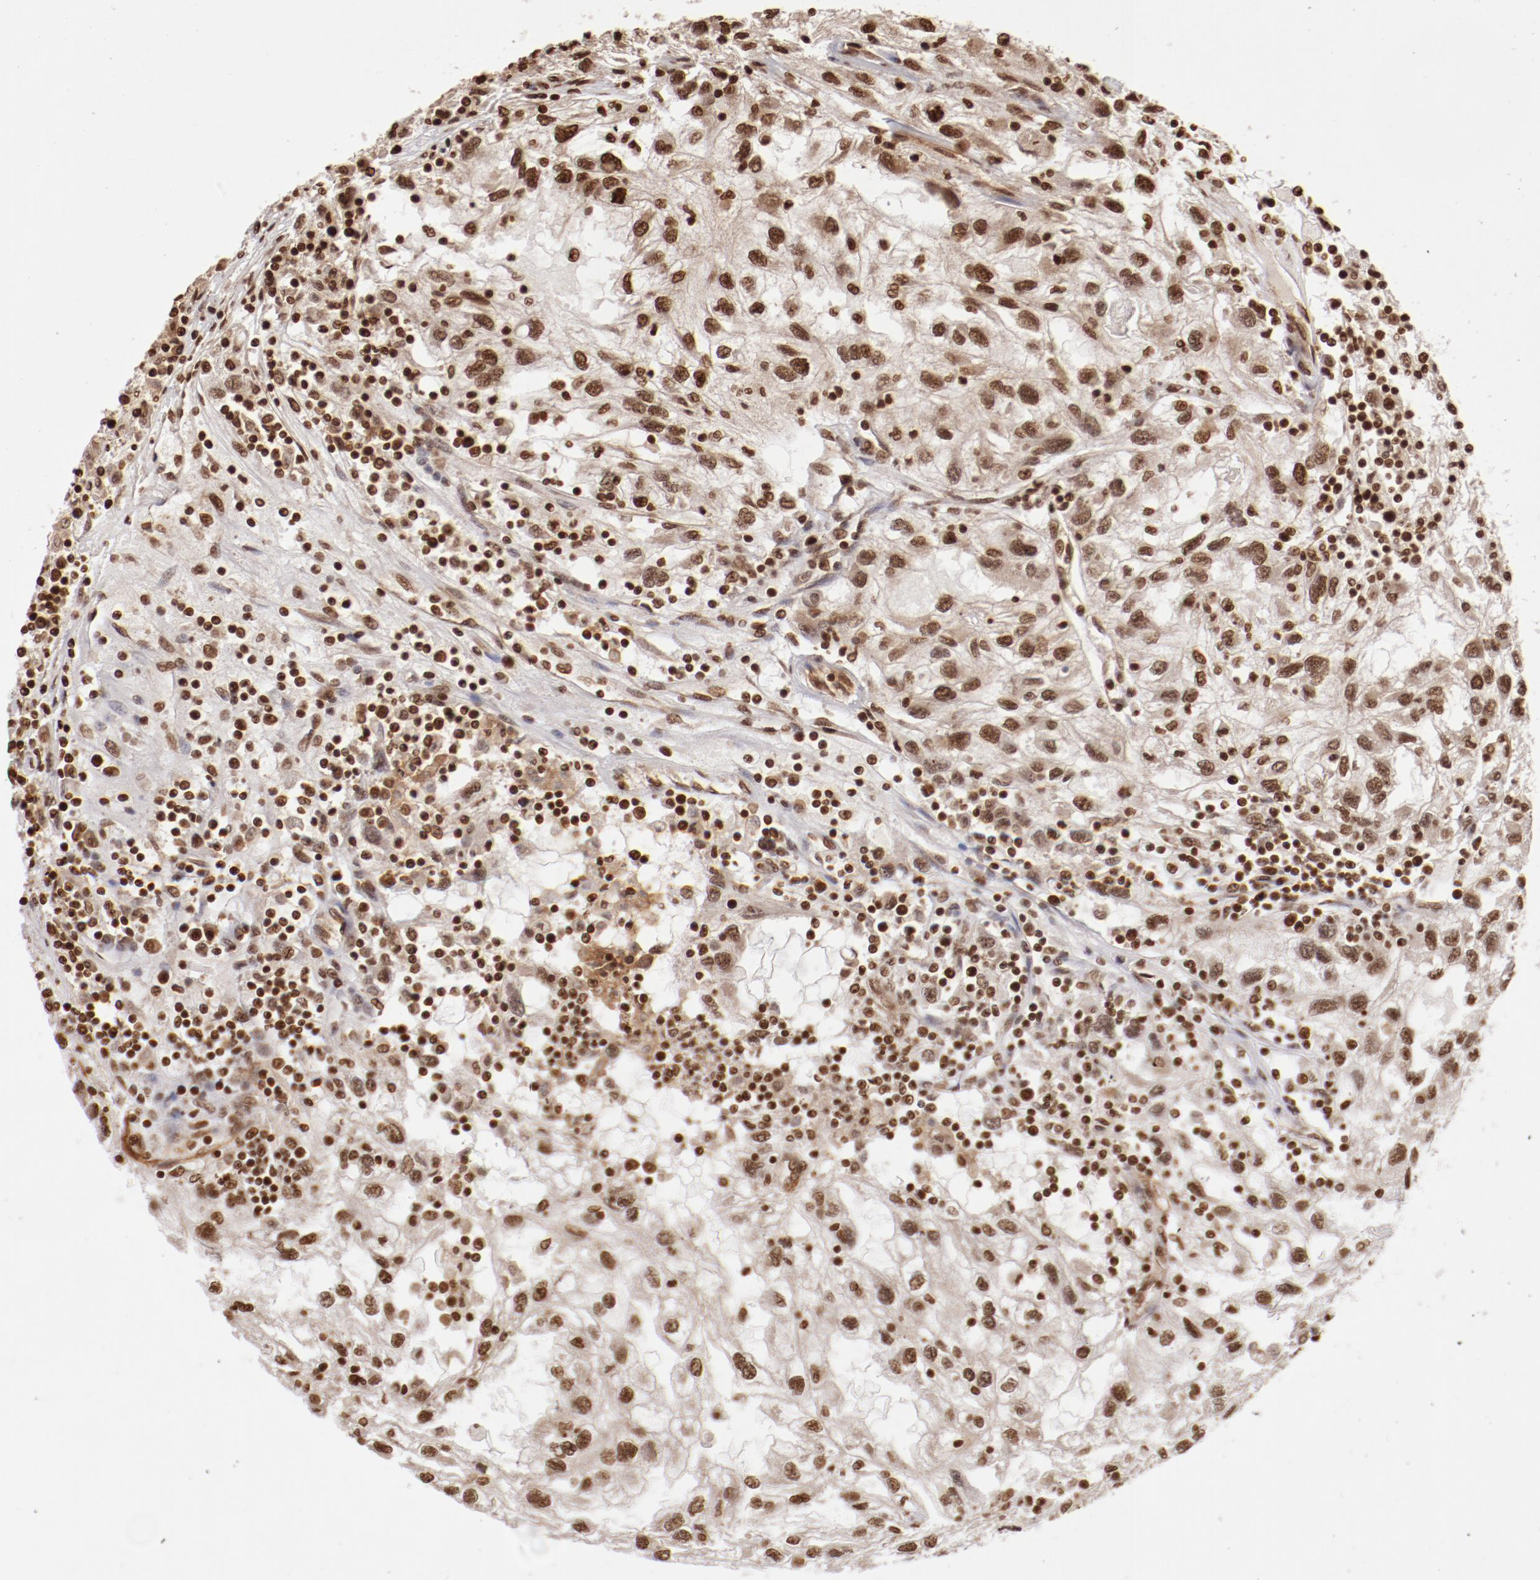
{"staining": {"intensity": "moderate", "quantity": ">75%", "location": "nuclear"}, "tissue": "renal cancer", "cell_type": "Tumor cells", "image_type": "cancer", "snomed": [{"axis": "morphology", "description": "Normal tissue, NOS"}, {"axis": "morphology", "description": "Adenocarcinoma, NOS"}, {"axis": "topography", "description": "Kidney"}], "caption": "Renal cancer (adenocarcinoma) tissue displays moderate nuclear expression in about >75% of tumor cells, visualized by immunohistochemistry.", "gene": "ABL2", "patient": {"sex": "male", "age": 71}}